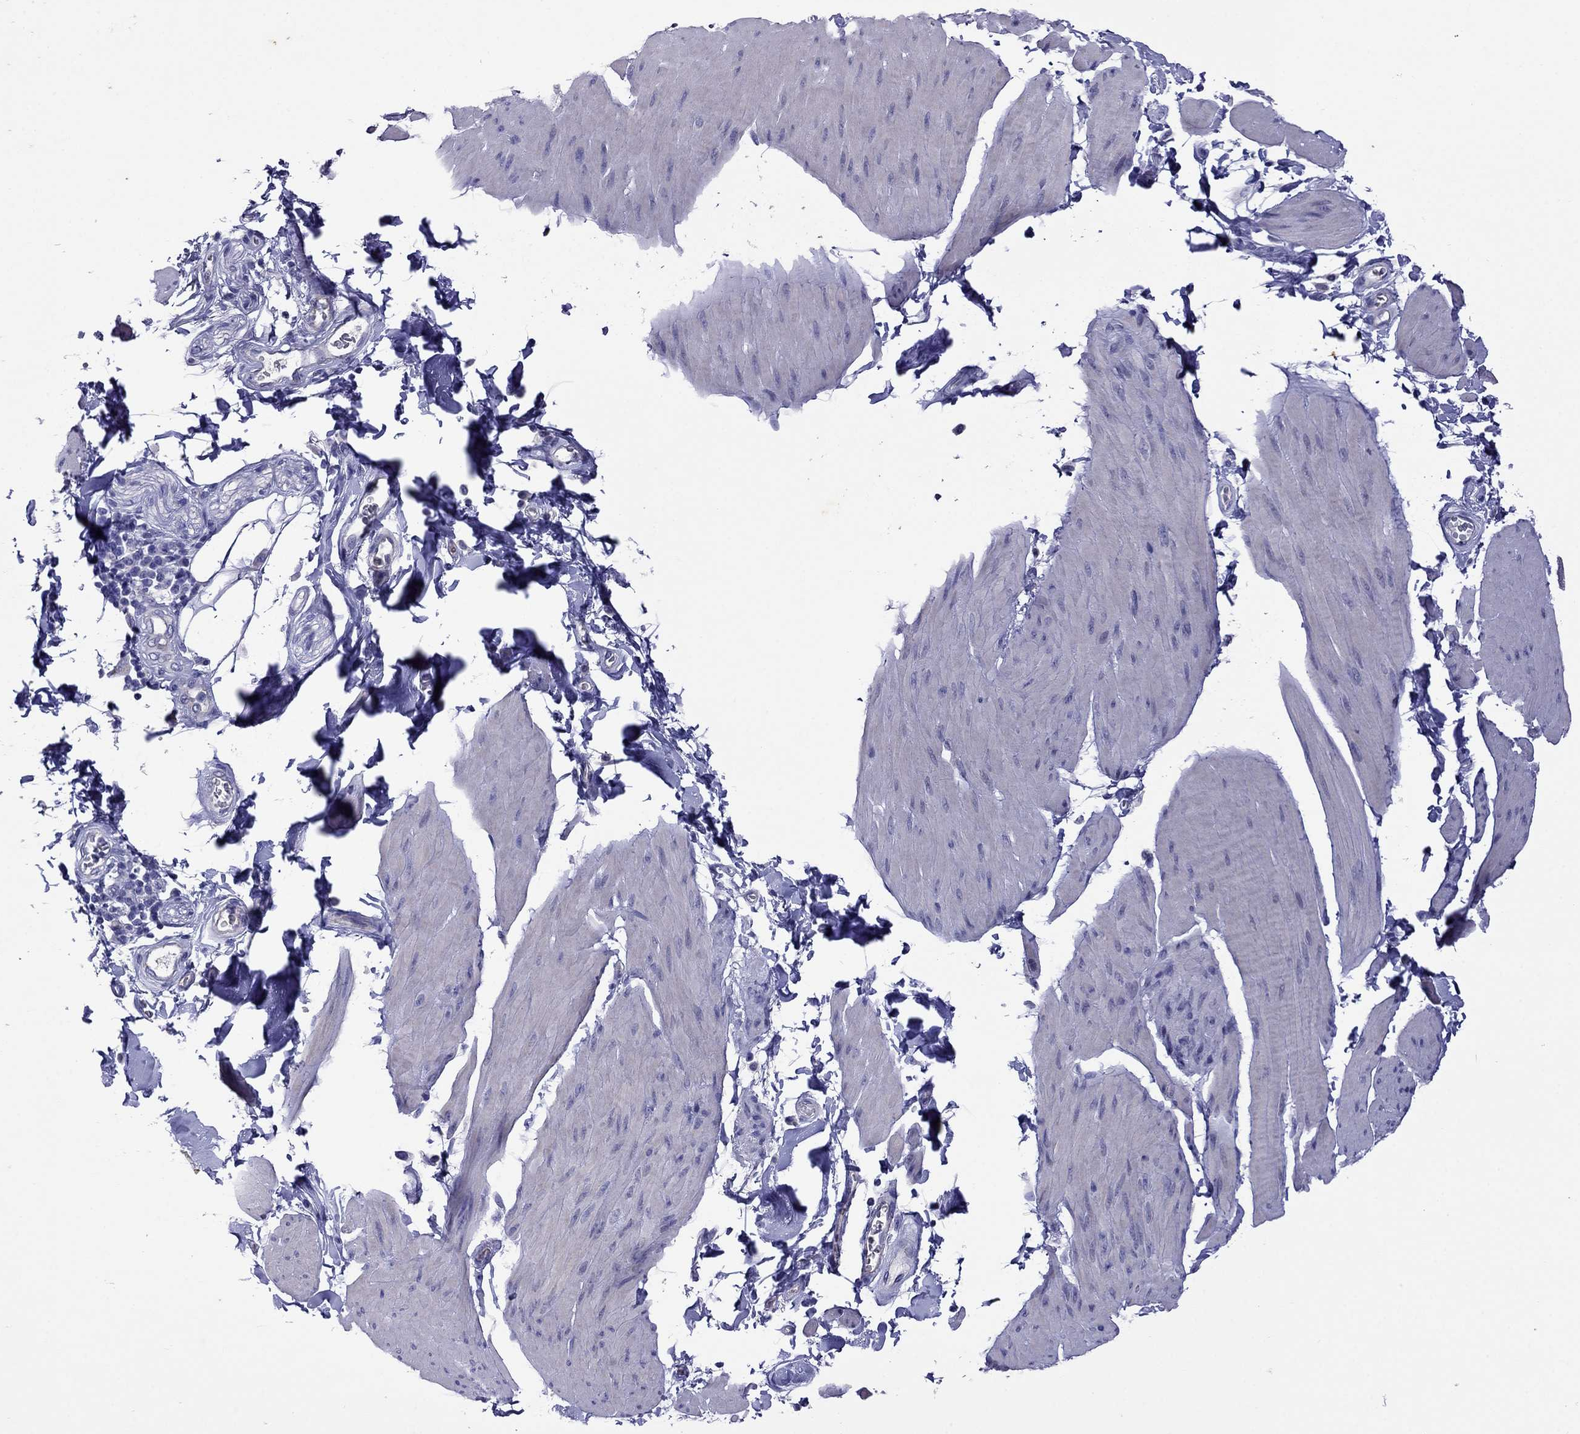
{"staining": {"intensity": "negative", "quantity": "none", "location": "none"}, "tissue": "smooth muscle", "cell_type": "Smooth muscle cells", "image_type": "normal", "snomed": [{"axis": "morphology", "description": "Normal tissue, NOS"}, {"axis": "topography", "description": "Adipose tissue"}, {"axis": "topography", "description": "Smooth muscle"}, {"axis": "topography", "description": "Peripheral nerve tissue"}], "caption": "This is an immunohistochemistry image of normal smooth muscle. There is no positivity in smooth muscle cells.", "gene": "STAR", "patient": {"sex": "male", "age": 83}}